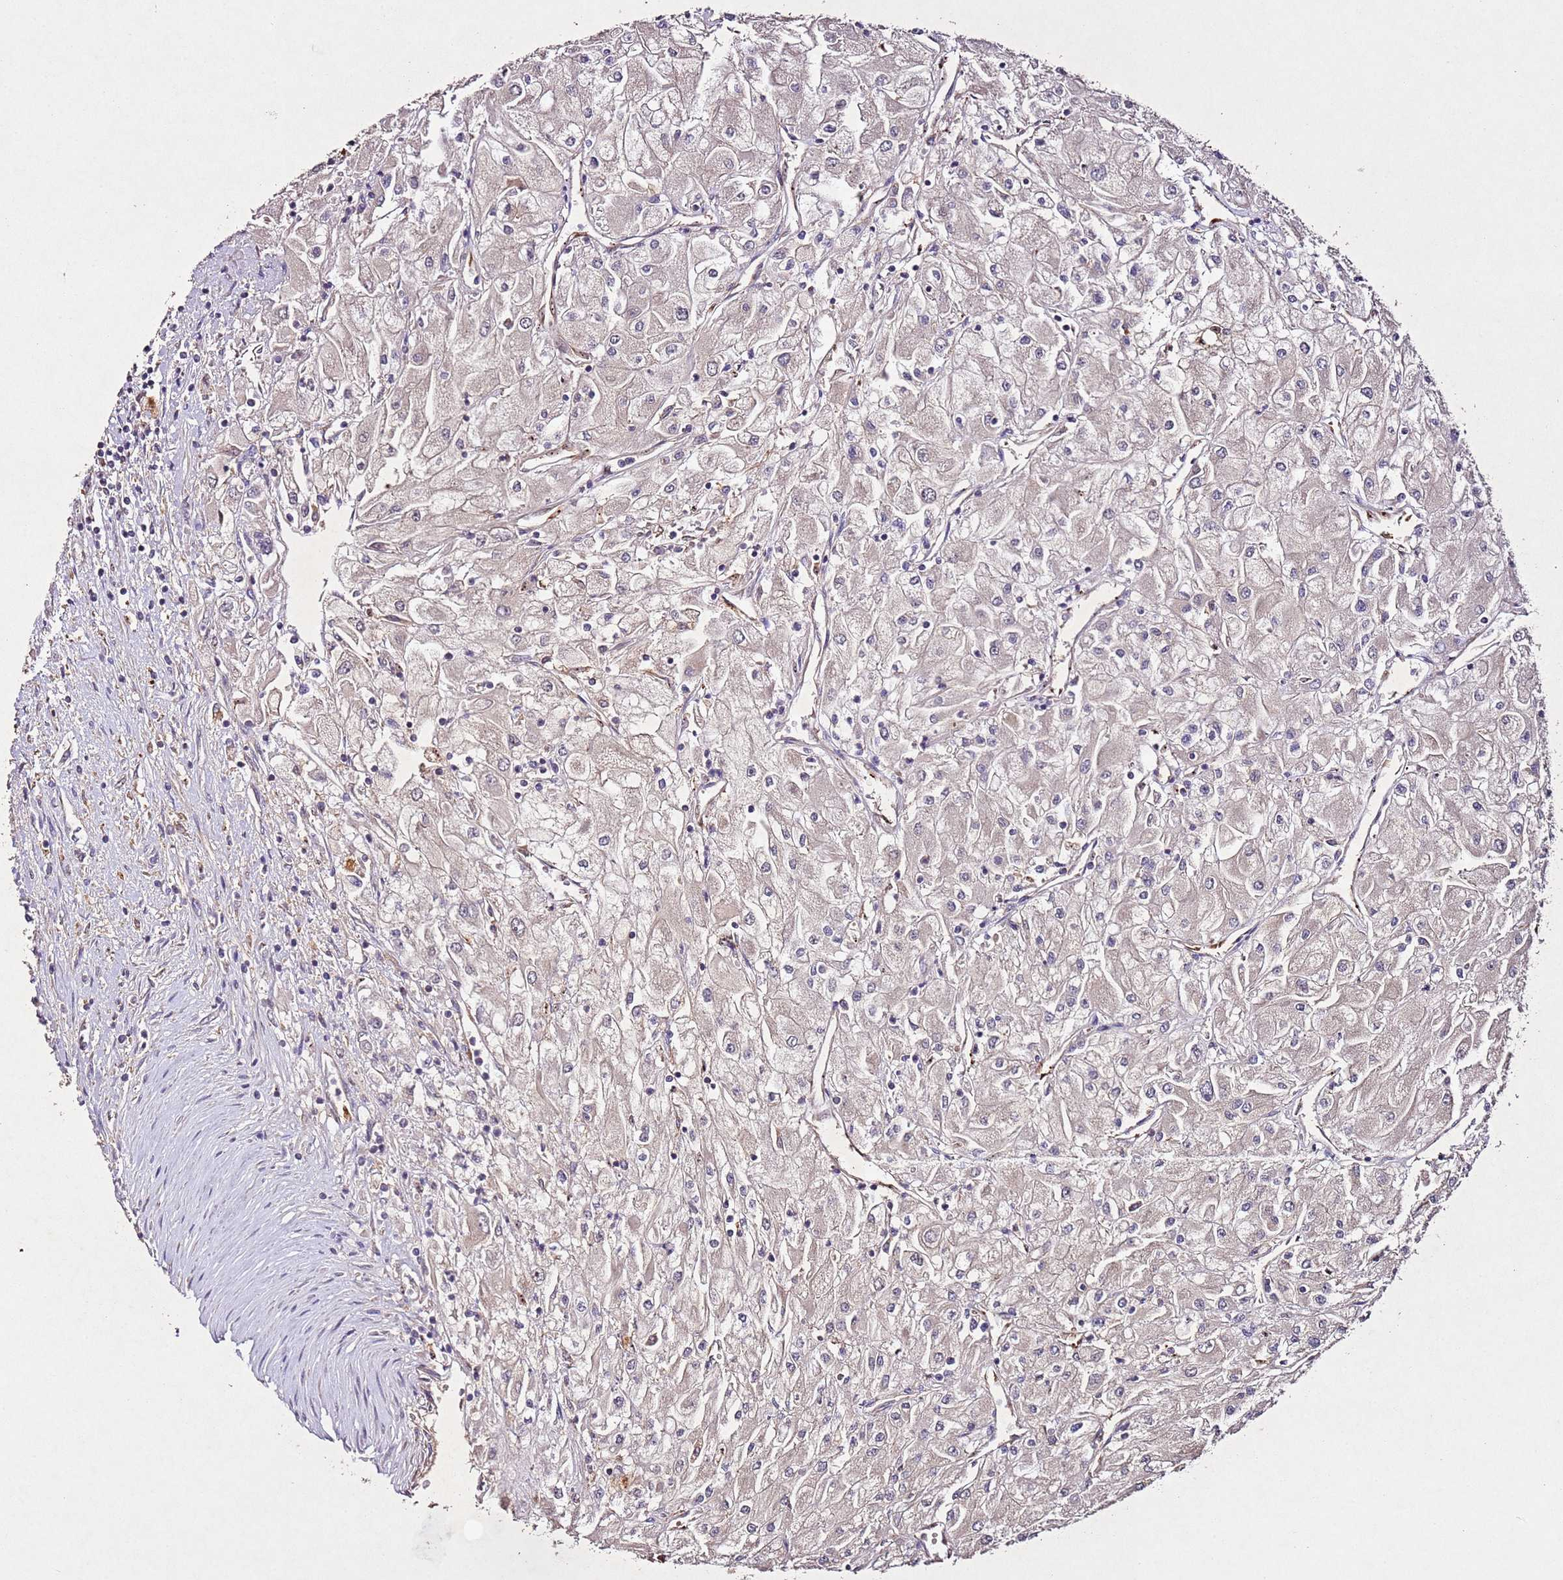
{"staining": {"intensity": "negative", "quantity": "none", "location": "none"}, "tissue": "renal cancer", "cell_type": "Tumor cells", "image_type": "cancer", "snomed": [{"axis": "morphology", "description": "Adenocarcinoma, NOS"}, {"axis": "topography", "description": "Kidney"}], "caption": "Immunohistochemistry image of adenocarcinoma (renal) stained for a protein (brown), which reveals no positivity in tumor cells. The staining is performed using DAB brown chromogen with nuclei counter-stained in using hematoxylin.", "gene": "PTMA", "patient": {"sex": "male", "age": 80}}